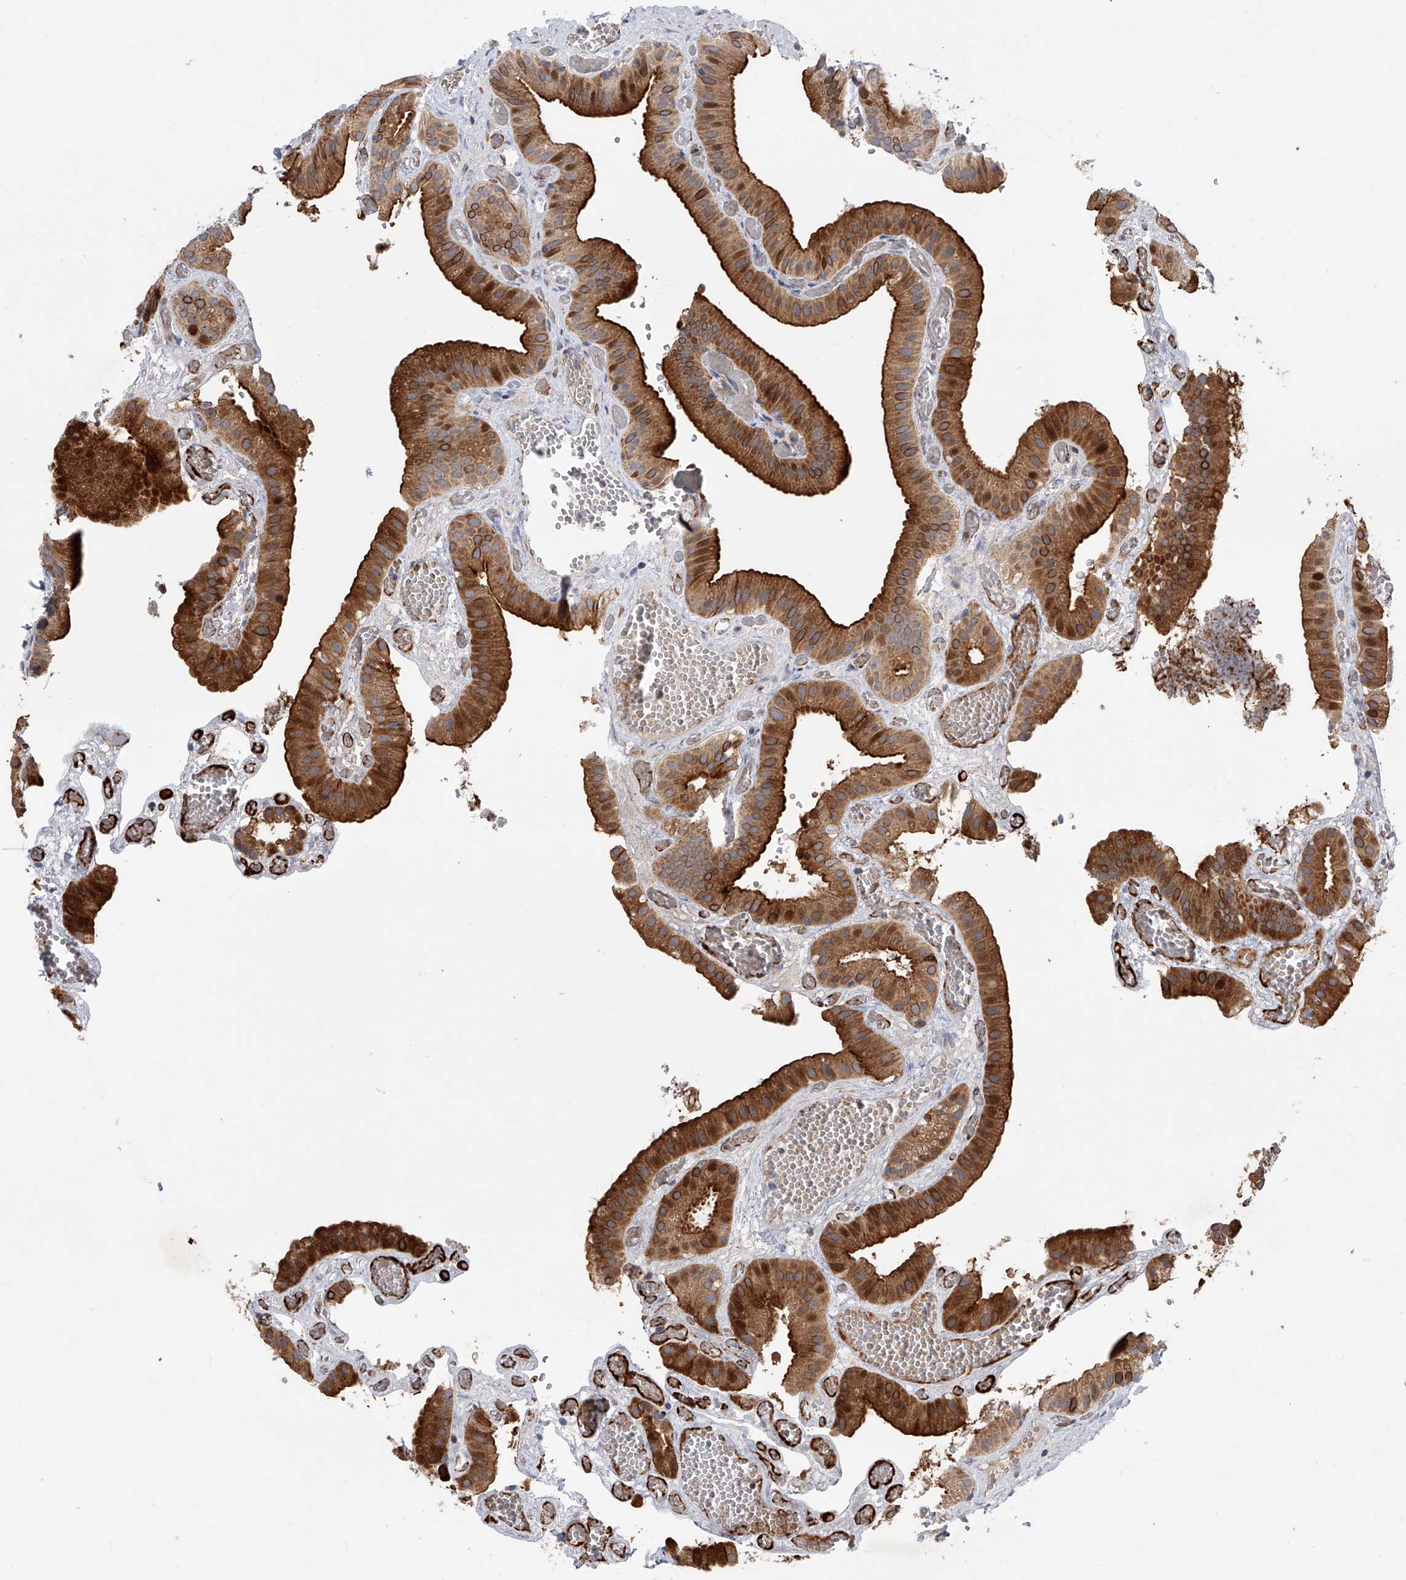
{"staining": {"intensity": "strong", "quantity": ">75%", "location": "cytoplasmic/membranous"}, "tissue": "gallbladder", "cell_type": "Glandular cells", "image_type": "normal", "snomed": [{"axis": "morphology", "description": "Normal tissue, NOS"}, {"axis": "topography", "description": "Gallbladder"}], "caption": "An immunohistochemistry (IHC) micrograph of normal tissue is shown. Protein staining in brown shows strong cytoplasmic/membranous positivity in gallbladder within glandular cells. Using DAB (brown) and hematoxylin (blue) stains, captured at high magnification using brightfield microscopy.", "gene": "PDSS2", "patient": {"sex": "female", "age": 64}}